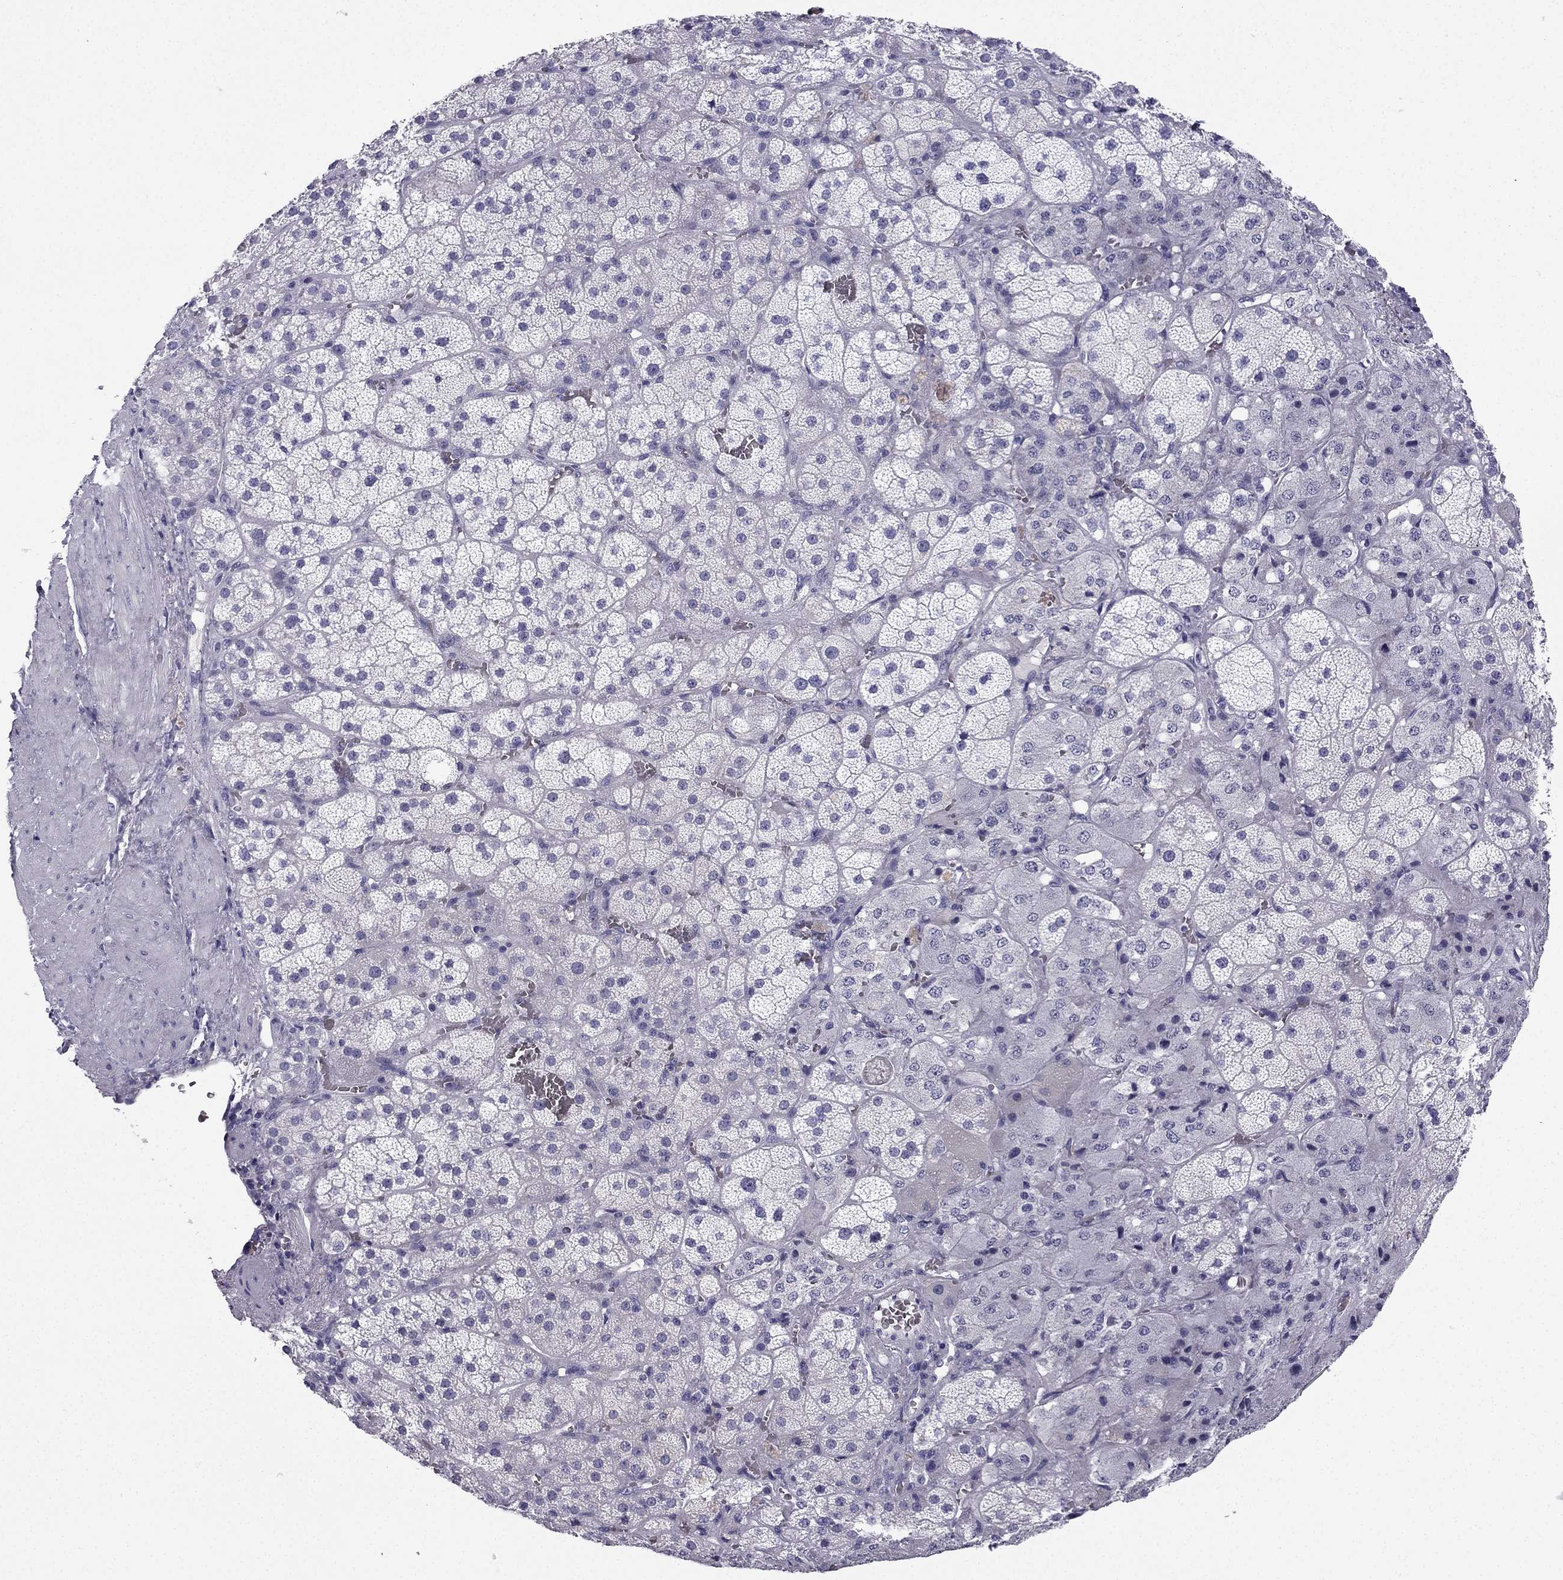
{"staining": {"intensity": "negative", "quantity": "none", "location": "none"}, "tissue": "adrenal gland", "cell_type": "Glandular cells", "image_type": "normal", "snomed": [{"axis": "morphology", "description": "Normal tissue, NOS"}, {"axis": "topography", "description": "Adrenal gland"}], "caption": "DAB (3,3'-diaminobenzidine) immunohistochemical staining of benign human adrenal gland demonstrates no significant expression in glandular cells.", "gene": "GJA8", "patient": {"sex": "male", "age": 57}}